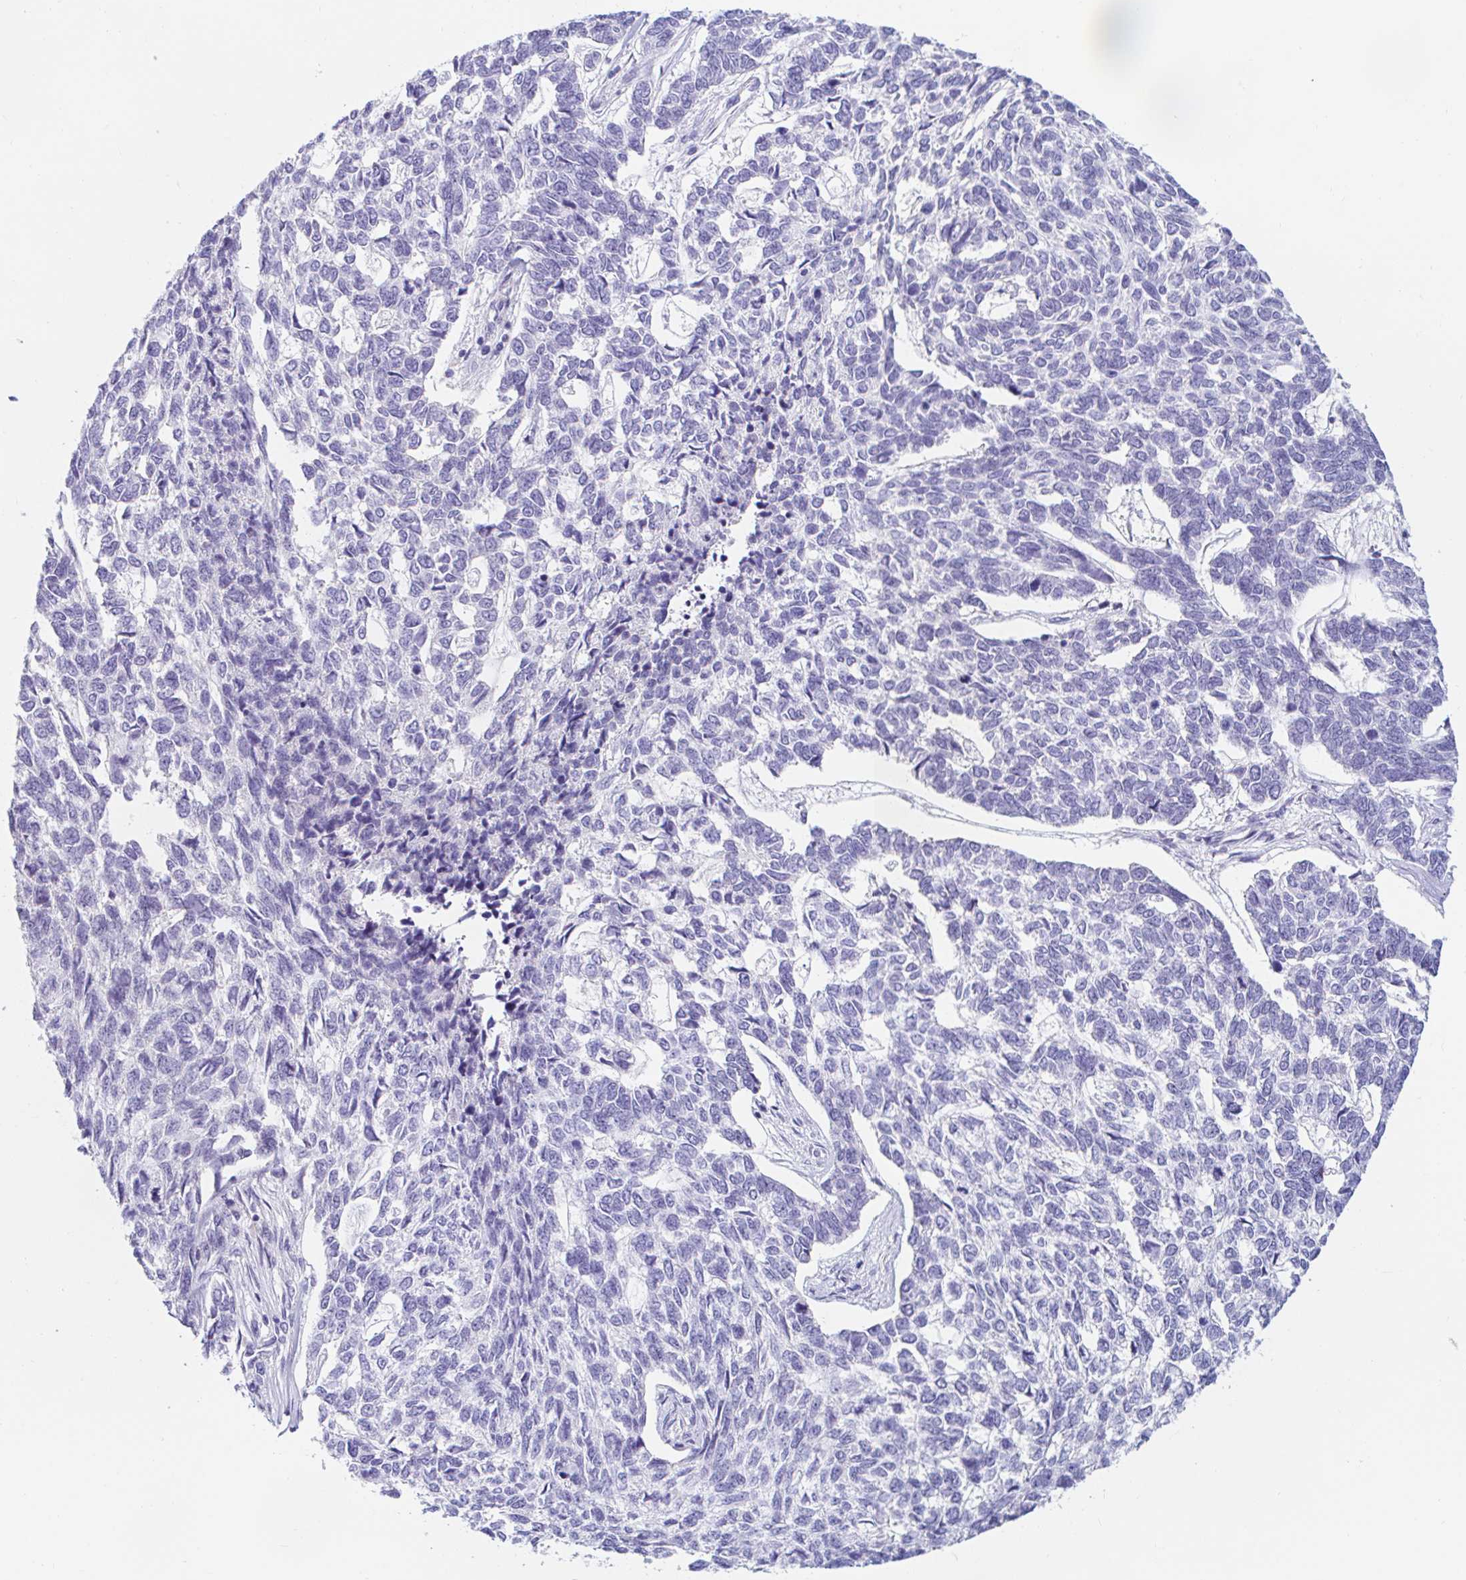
{"staining": {"intensity": "negative", "quantity": "none", "location": "none"}, "tissue": "skin cancer", "cell_type": "Tumor cells", "image_type": "cancer", "snomed": [{"axis": "morphology", "description": "Basal cell carcinoma"}, {"axis": "topography", "description": "Skin"}], "caption": "Tumor cells show no significant protein staining in skin basal cell carcinoma. (DAB (3,3'-diaminobenzidine) IHC, high magnification).", "gene": "TEX44", "patient": {"sex": "female", "age": 65}}